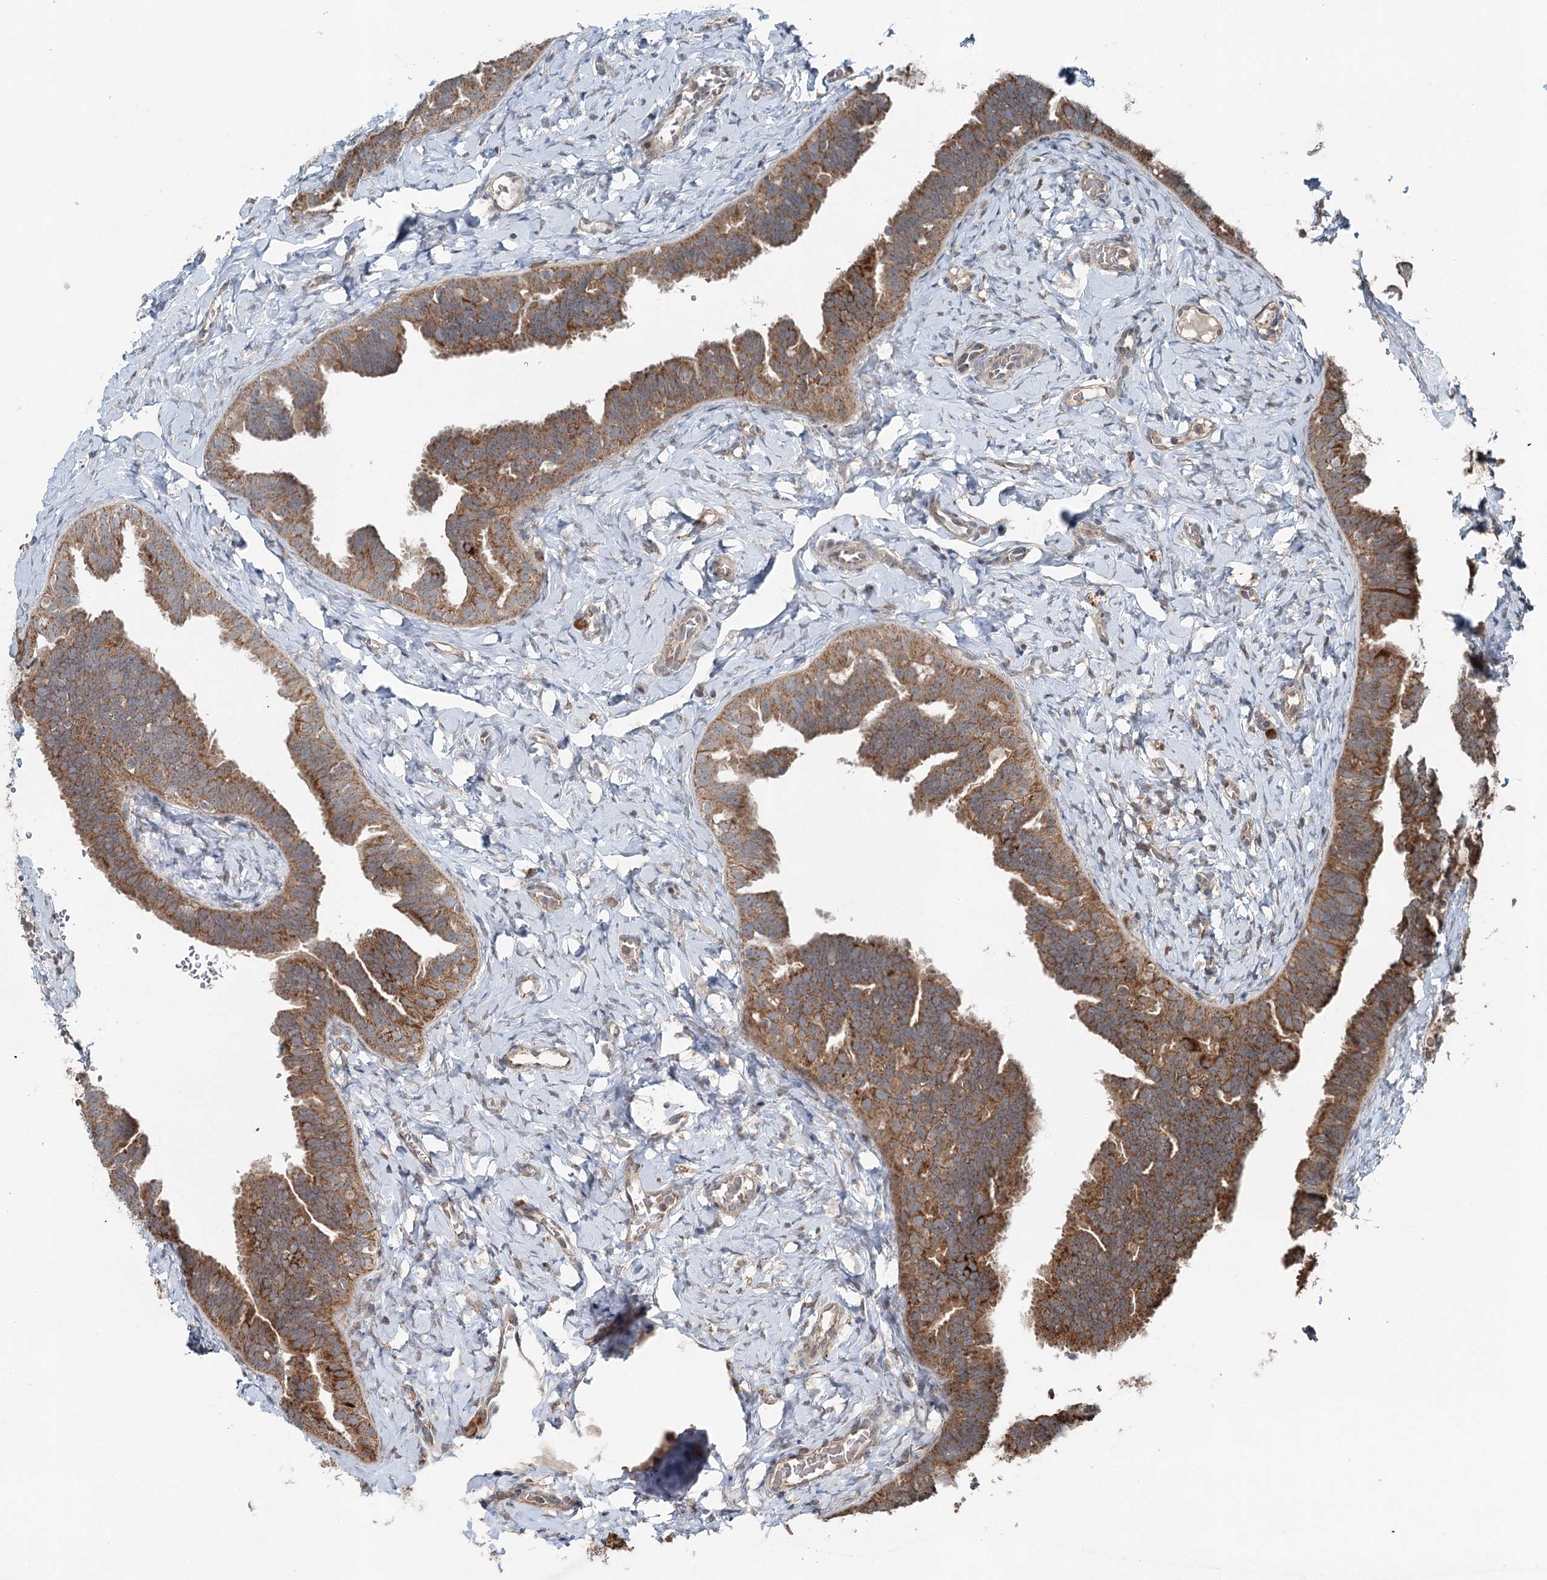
{"staining": {"intensity": "moderate", "quantity": ">75%", "location": "cytoplasmic/membranous"}, "tissue": "fallopian tube", "cell_type": "Glandular cells", "image_type": "normal", "snomed": [{"axis": "morphology", "description": "Normal tissue, NOS"}, {"axis": "topography", "description": "Fallopian tube"}], "caption": "Immunohistochemical staining of unremarkable human fallopian tube shows >75% levels of moderate cytoplasmic/membranous protein positivity in about >75% of glandular cells.", "gene": "SKIC3", "patient": {"sex": "female", "age": 65}}